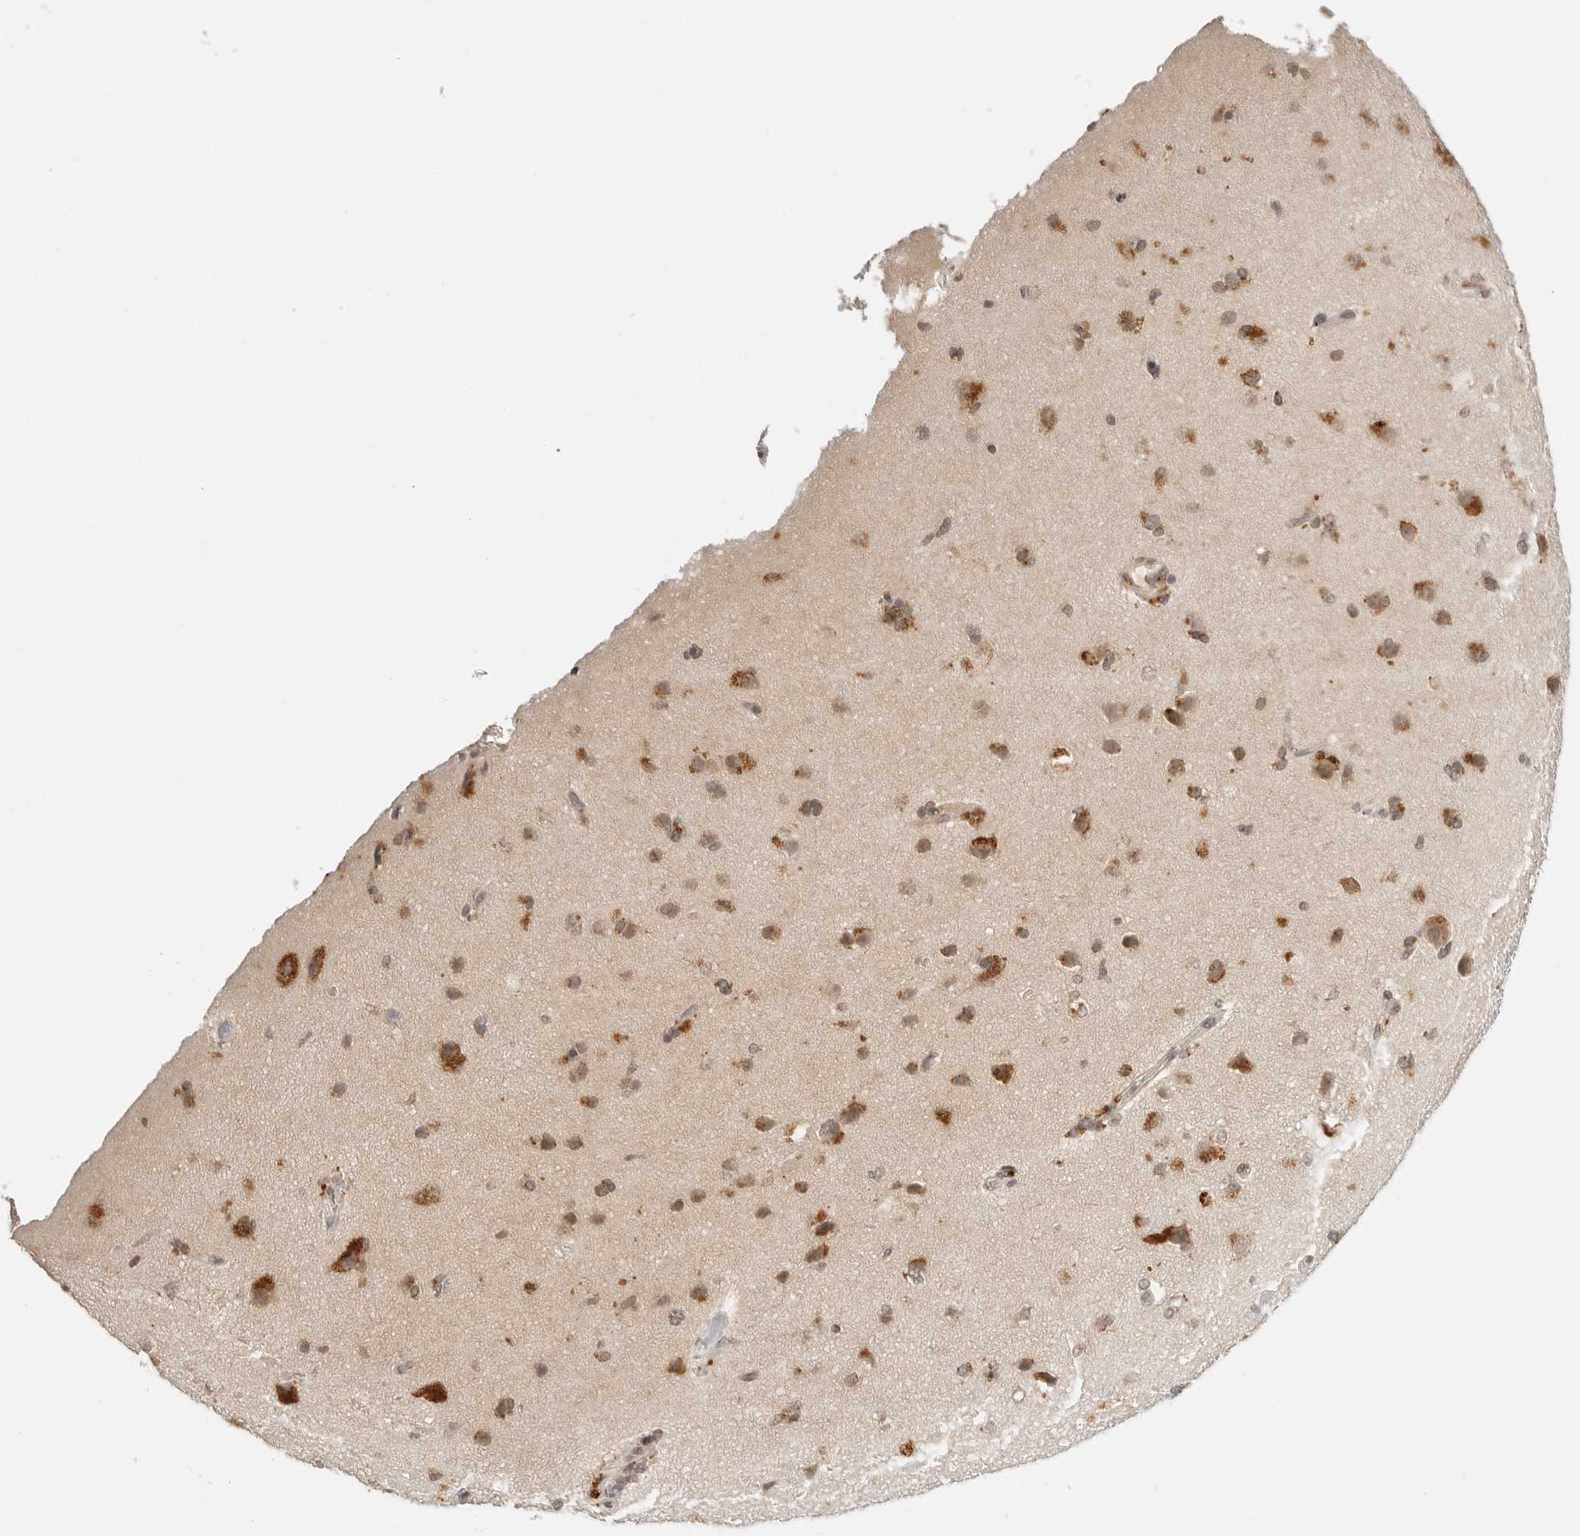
{"staining": {"intensity": "negative", "quantity": "none", "location": "none"}, "tissue": "cerebral cortex", "cell_type": "Endothelial cells", "image_type": "normal", "snomed": [{"axis": "morphology", "description": "Normal tissue, NOS"}, {"axis": "topography", "description": "Cerebral cortex"}], "caption": "High power microscopy photomicrograph of an immunohistochemistry (IHC) micrograph of benign cerebral cortex, revealing no significant staining in endothelial cells.", "gene": "GPR34", "patient": {"sex": "male", "age": 62}}